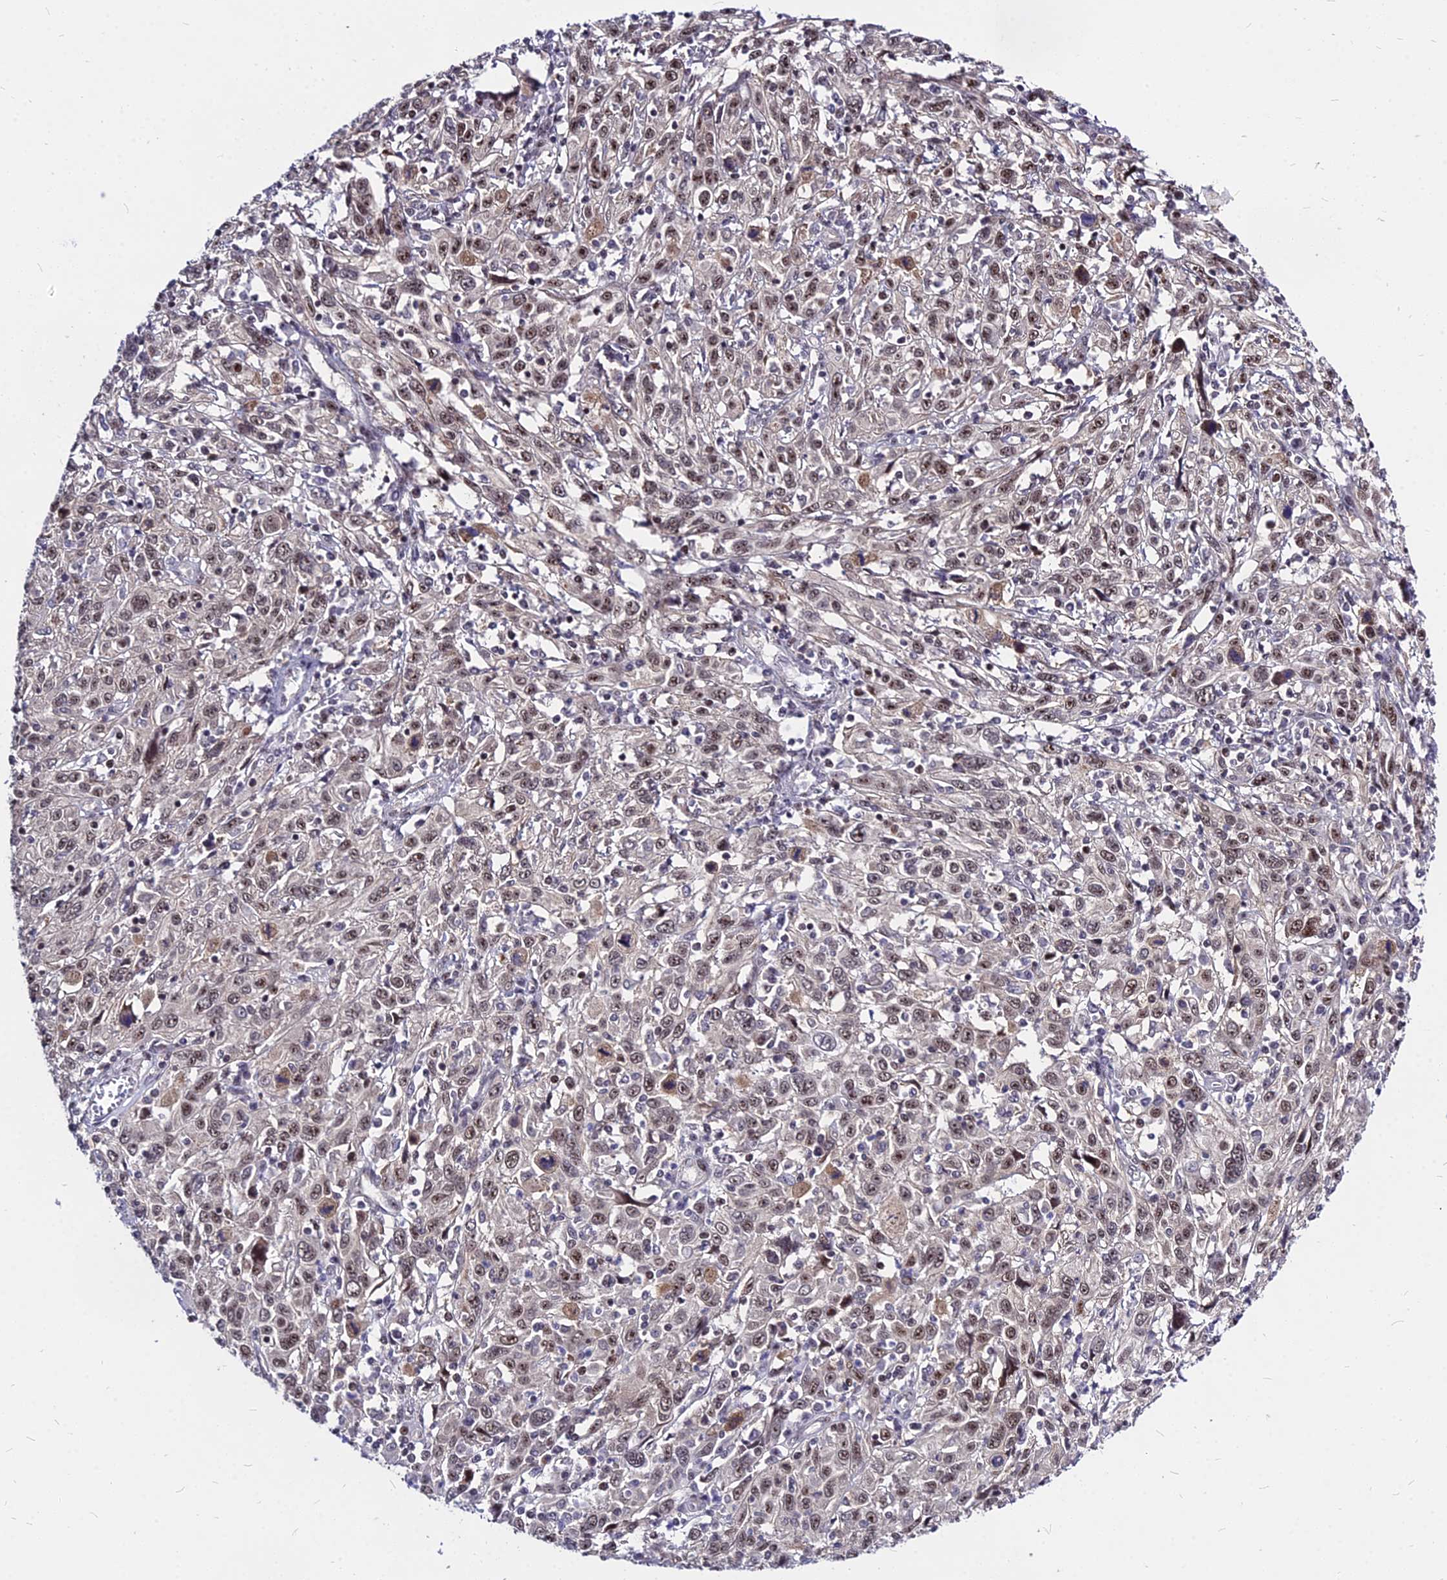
{"staining": {"intensity": "moderate", "quantity": ">75%", "location": "nuclear"}, "tissue": "cervical cancer", "cell_type": "Tumor cells", "image_type": "cancer", "snomed": [{"axis": "morphology", "description": "Squamous cell carcinoma, NOS"}, {"axis": "topography", "description": "Cervix"}], "caption": "Immunohistochemical staining of cervical cancer reveals medium levels of moderate nuclear protein positivity in about >75% of tumor cells. The staining was performed using DAB to visualize the protein expression in brown, while the nuclei were stained in blue with hematoxylin (Magnification: 20x).", "gene": "DDX55", "patient": {"sex": "female", "age": 46}}